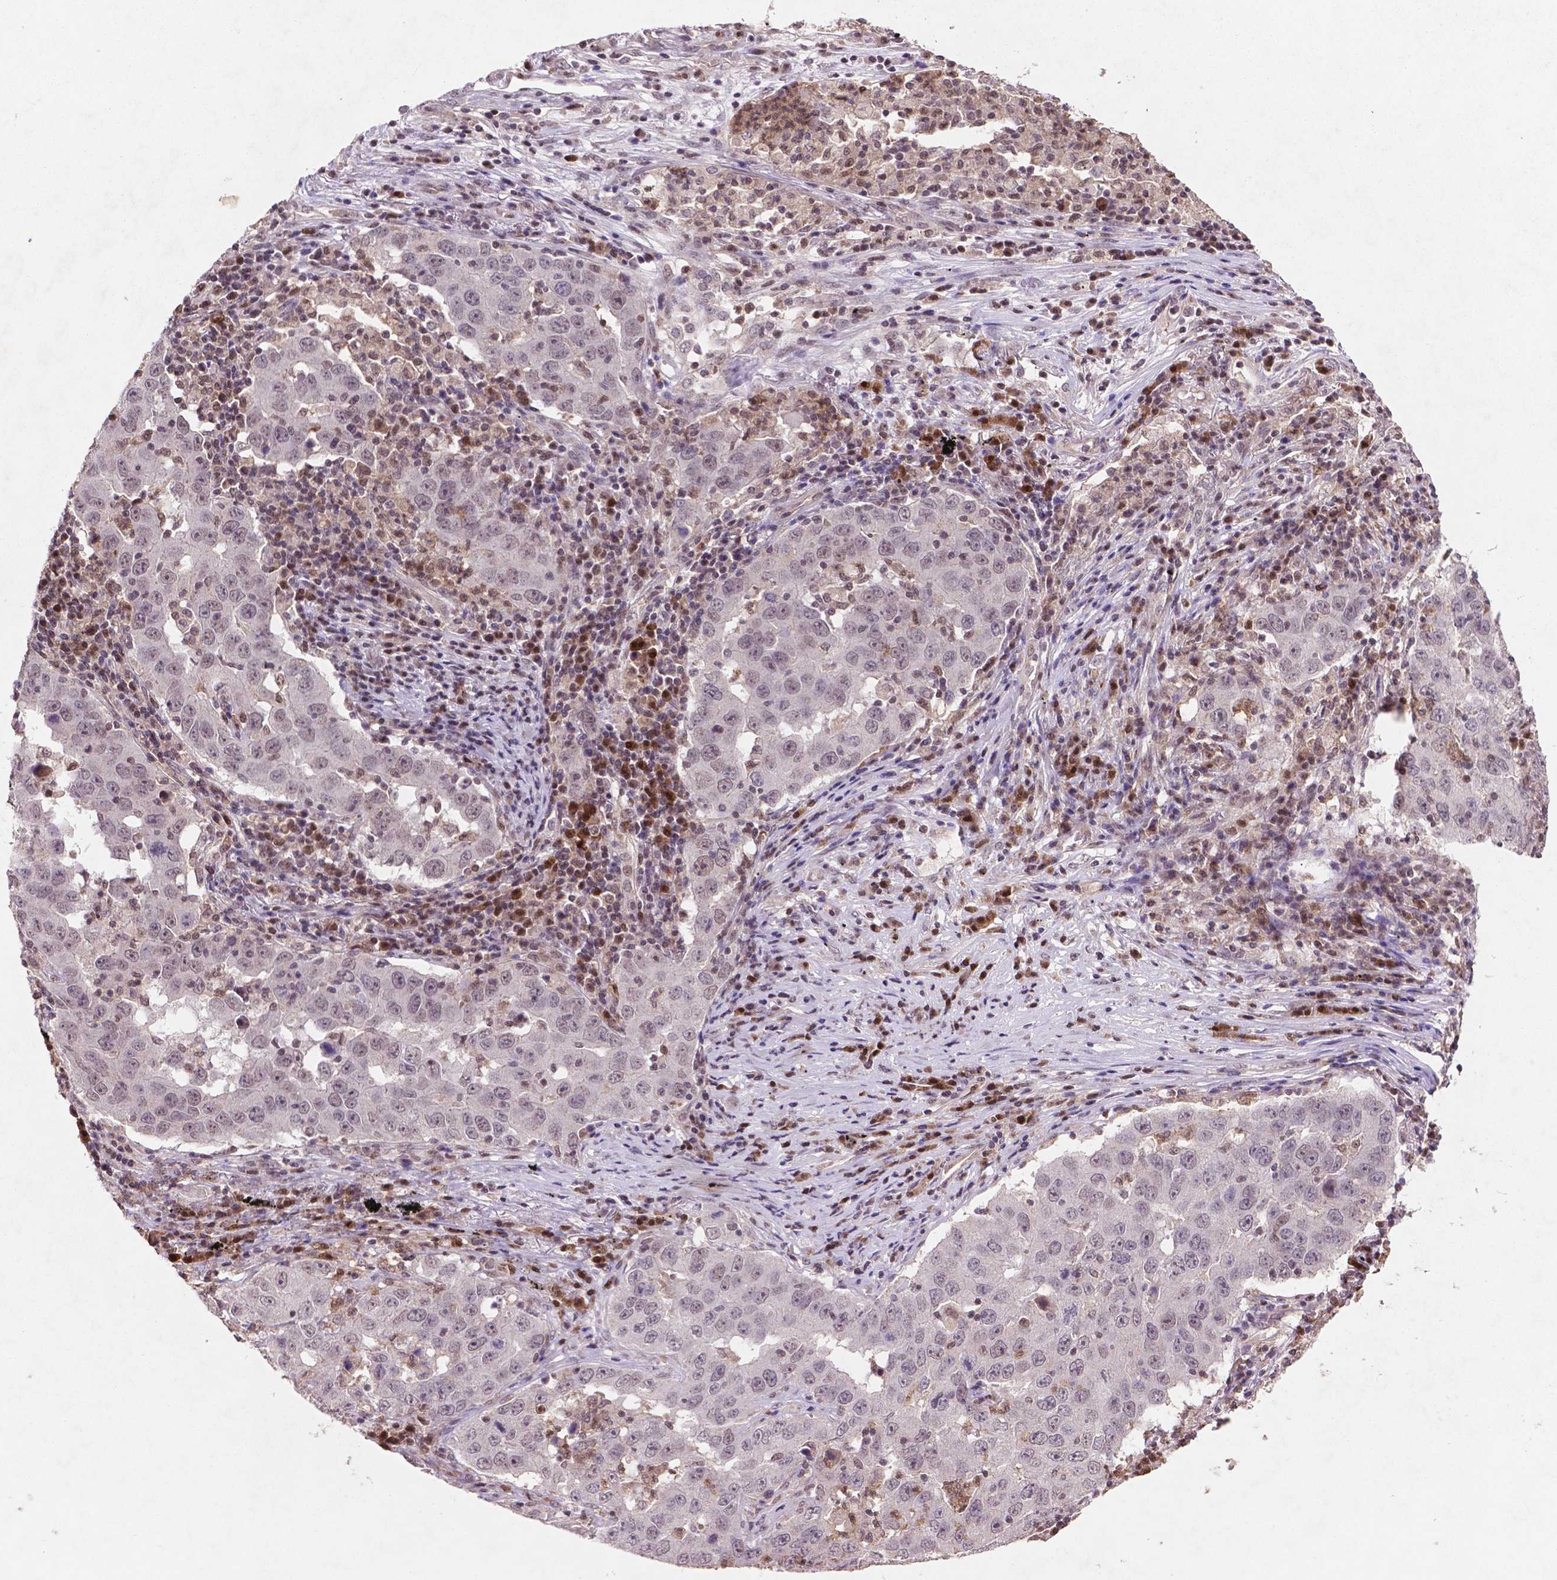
{"staining": {"intensity": "negative", "quantity": "none", "location": "none"}, "tissue": "lung cancer", "cell_type": "Tumor cells", "image_type": "cancer", "snomed": [{"axis": "morphology", "description": "Adenocarcinoma, NOS"}, {"axis": "topography", "description": "Lung"}], "caption": "Immunohistochemistry (IHC) histopathology image of adenocarcinoma (lung) stained for a protein (brown), which demonstrates no staining in tumor cells.", "gene": "GLRX", "patient": {"sex": "male", "age": 73}}